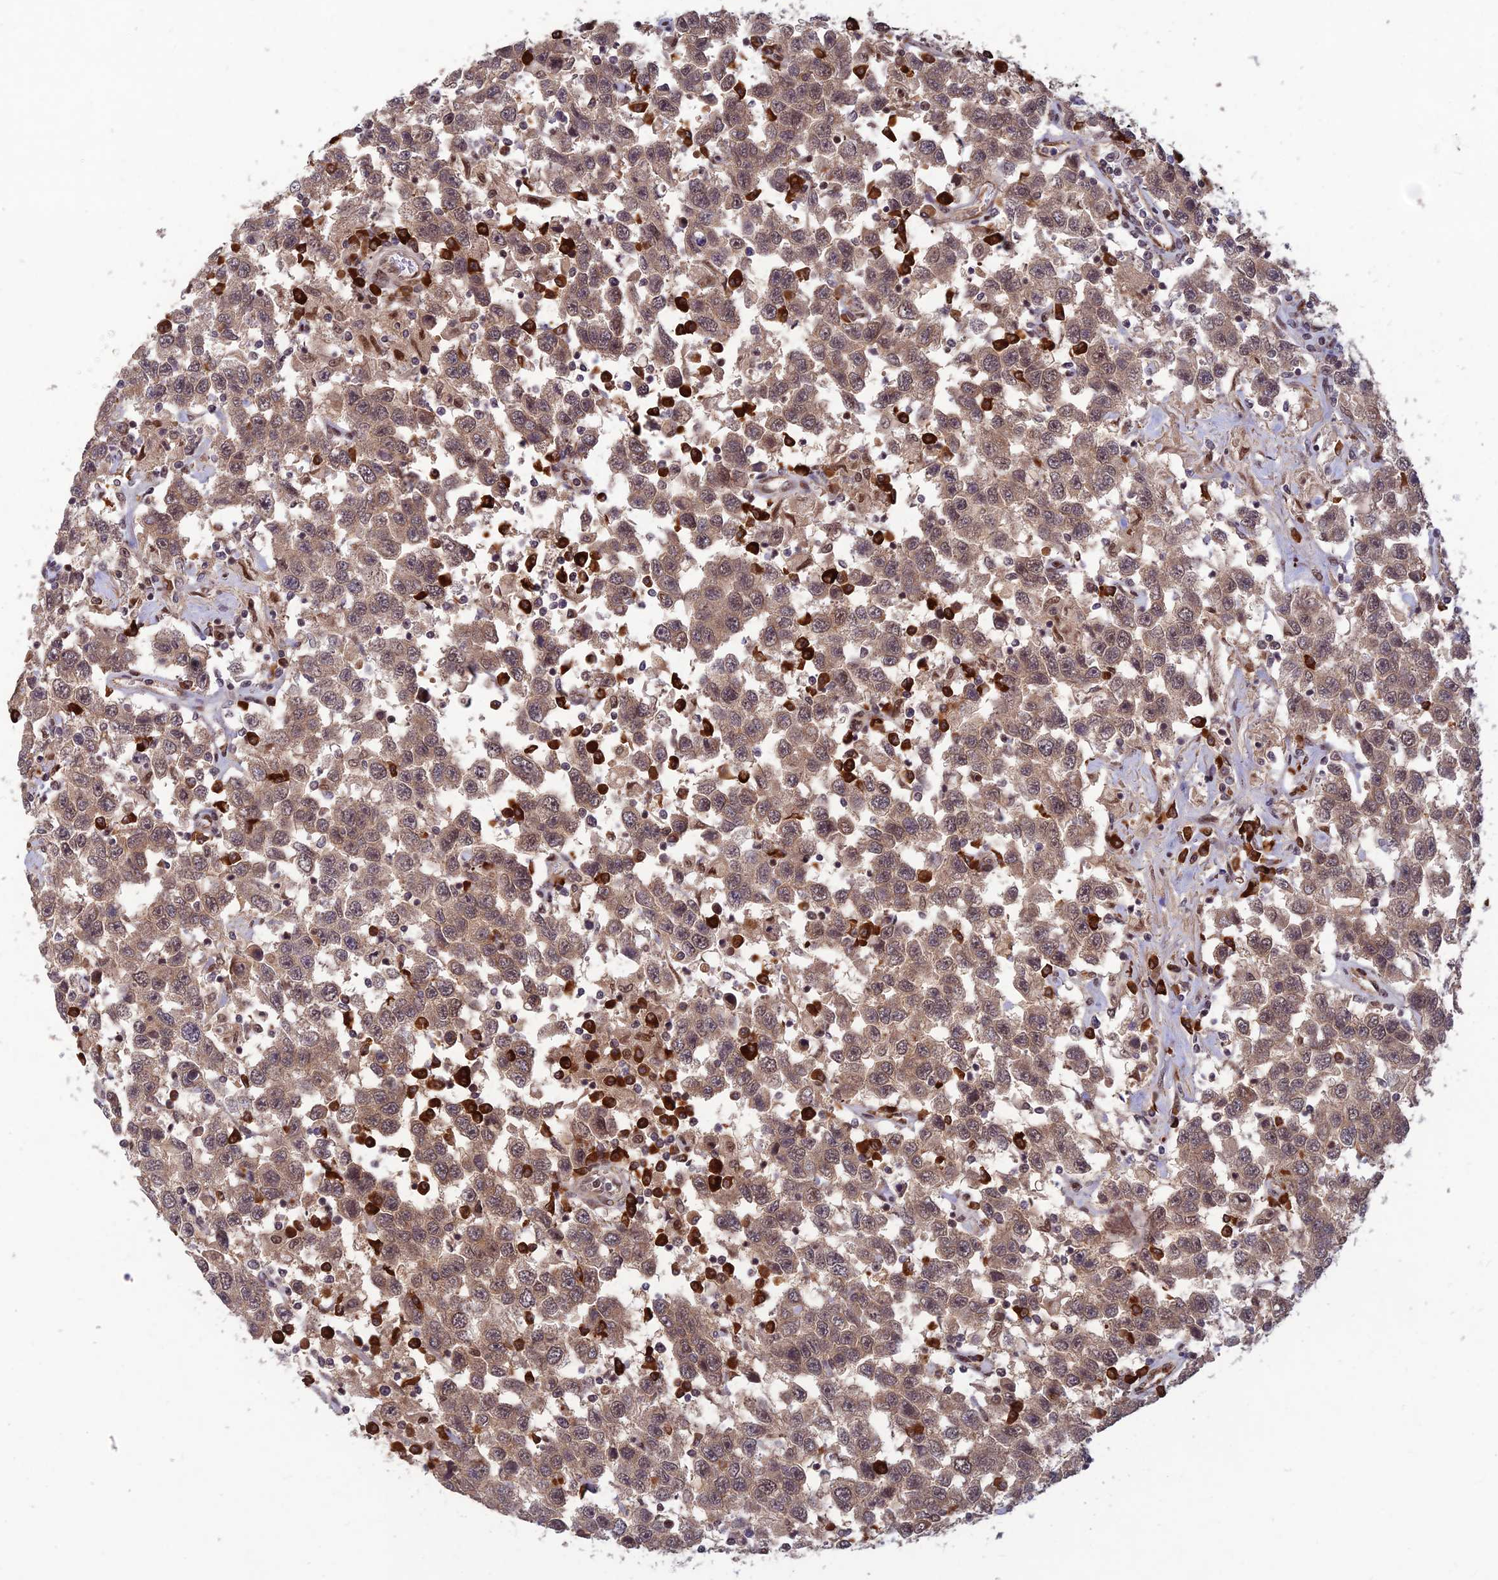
{"staining": {"intensity": "weak", "quantity": ">75%", "location": "cytoplasmic/membranous"}, "tissue": "testis cancer", "cell_type": "Tumor cells", "image_type": "cancer", "snomed": [{"axis": "morphology", "description": "Seminoma, NOS"}, {"axis": "topography", "description": "Testis"}], "caption": "A brown stain labels weak cytoplasmic/membranous staining of a protein in human testis cancer (seminoma) tumor cells.", "gene": "ZNF565", "patient": {"sex": "male", "age": 41}}